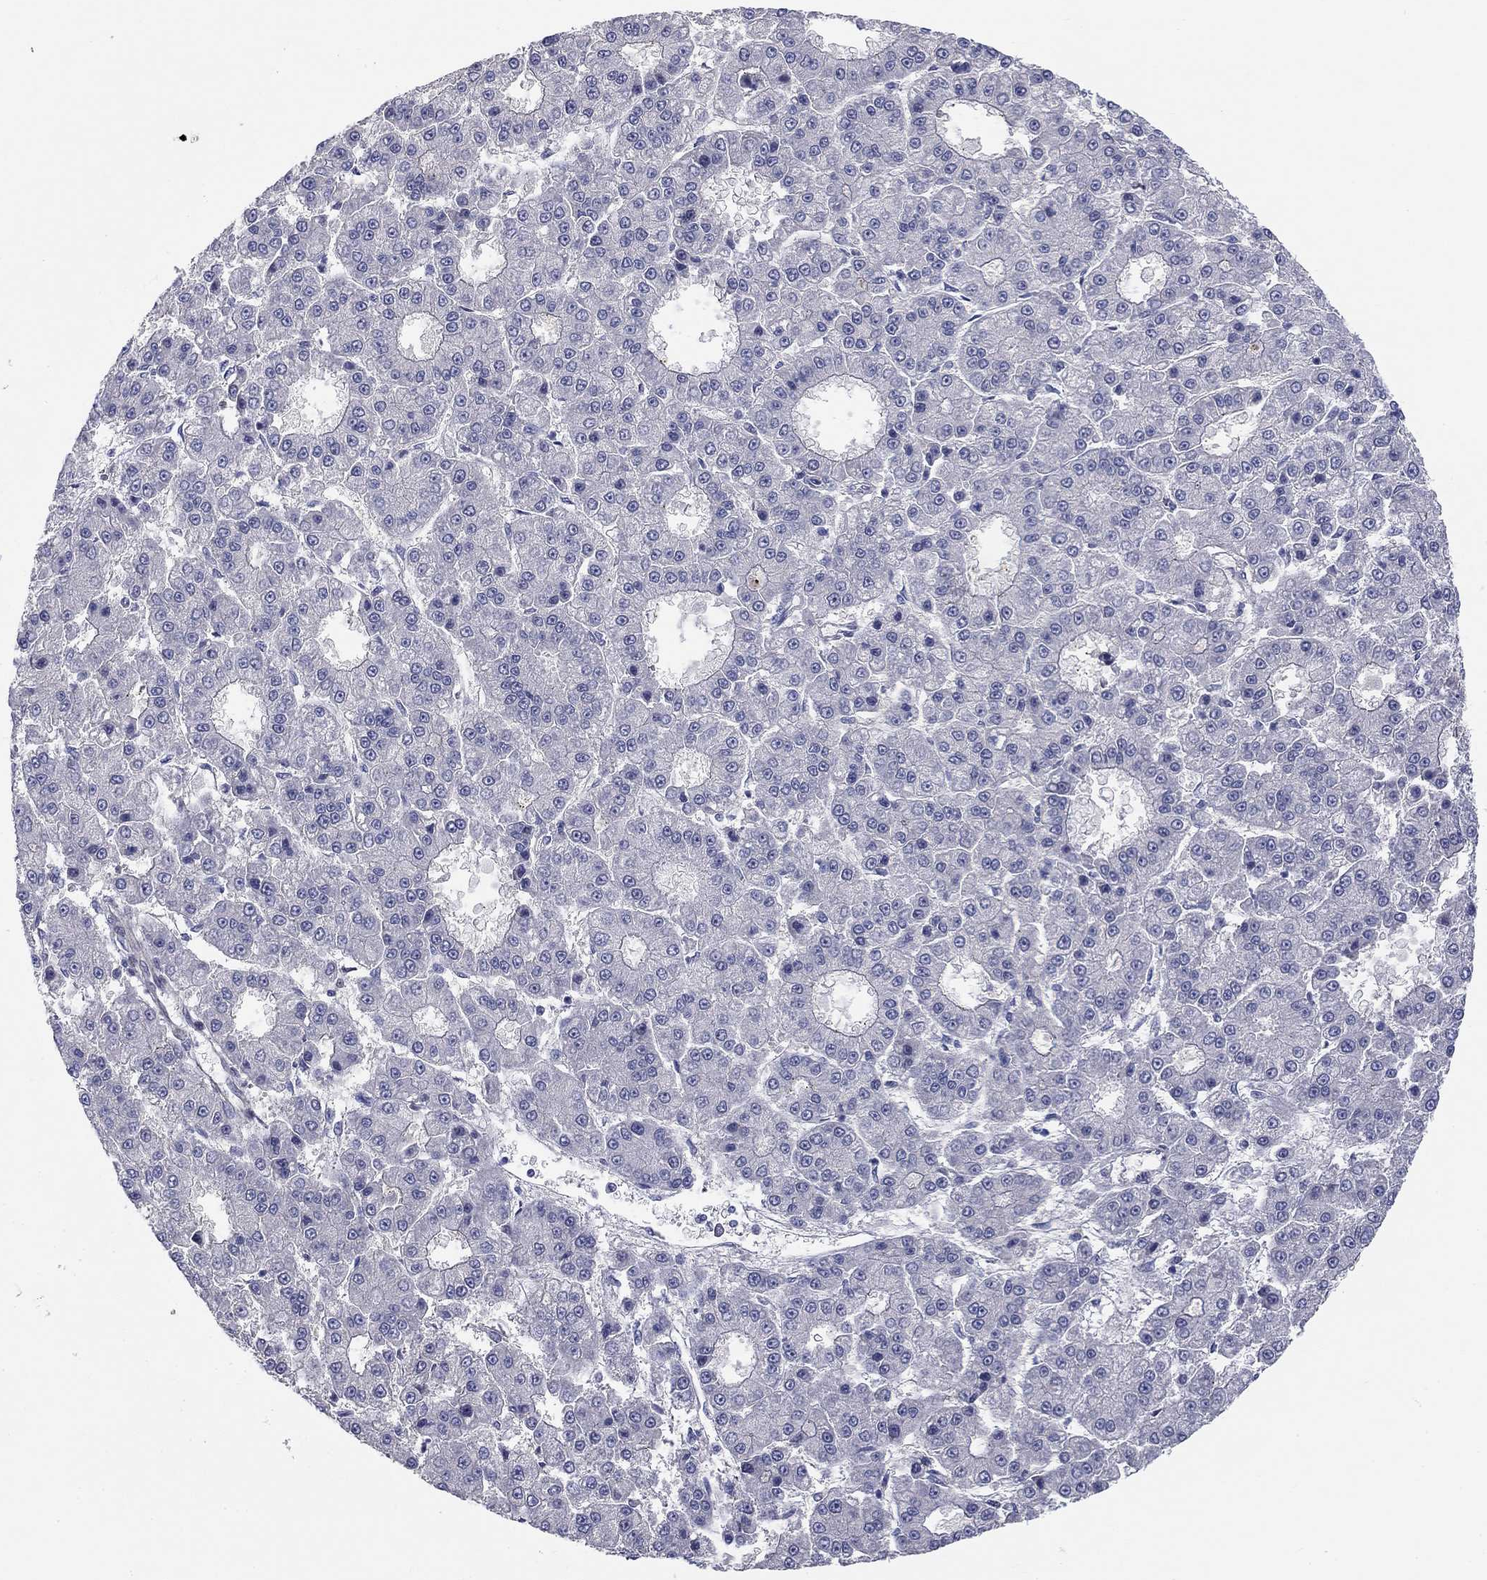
{"staining": {"intensity": "negative", "quantity": "none", "location": "none"}, "tissue": "liver cancer", "cell_type": "Tumor cells", "image_type": "cancer", "snomed": [{"axis": "morphology", "description": "Carcinoma, Hepatocellular, NOS"}, {"axis": "topography", "description": "Liver"}], "caption": "The image exhibits no significant expression in tumor cells of liver cancer.", "gene": "PRC1", "patient": {"sex": "male", "age": 70}}